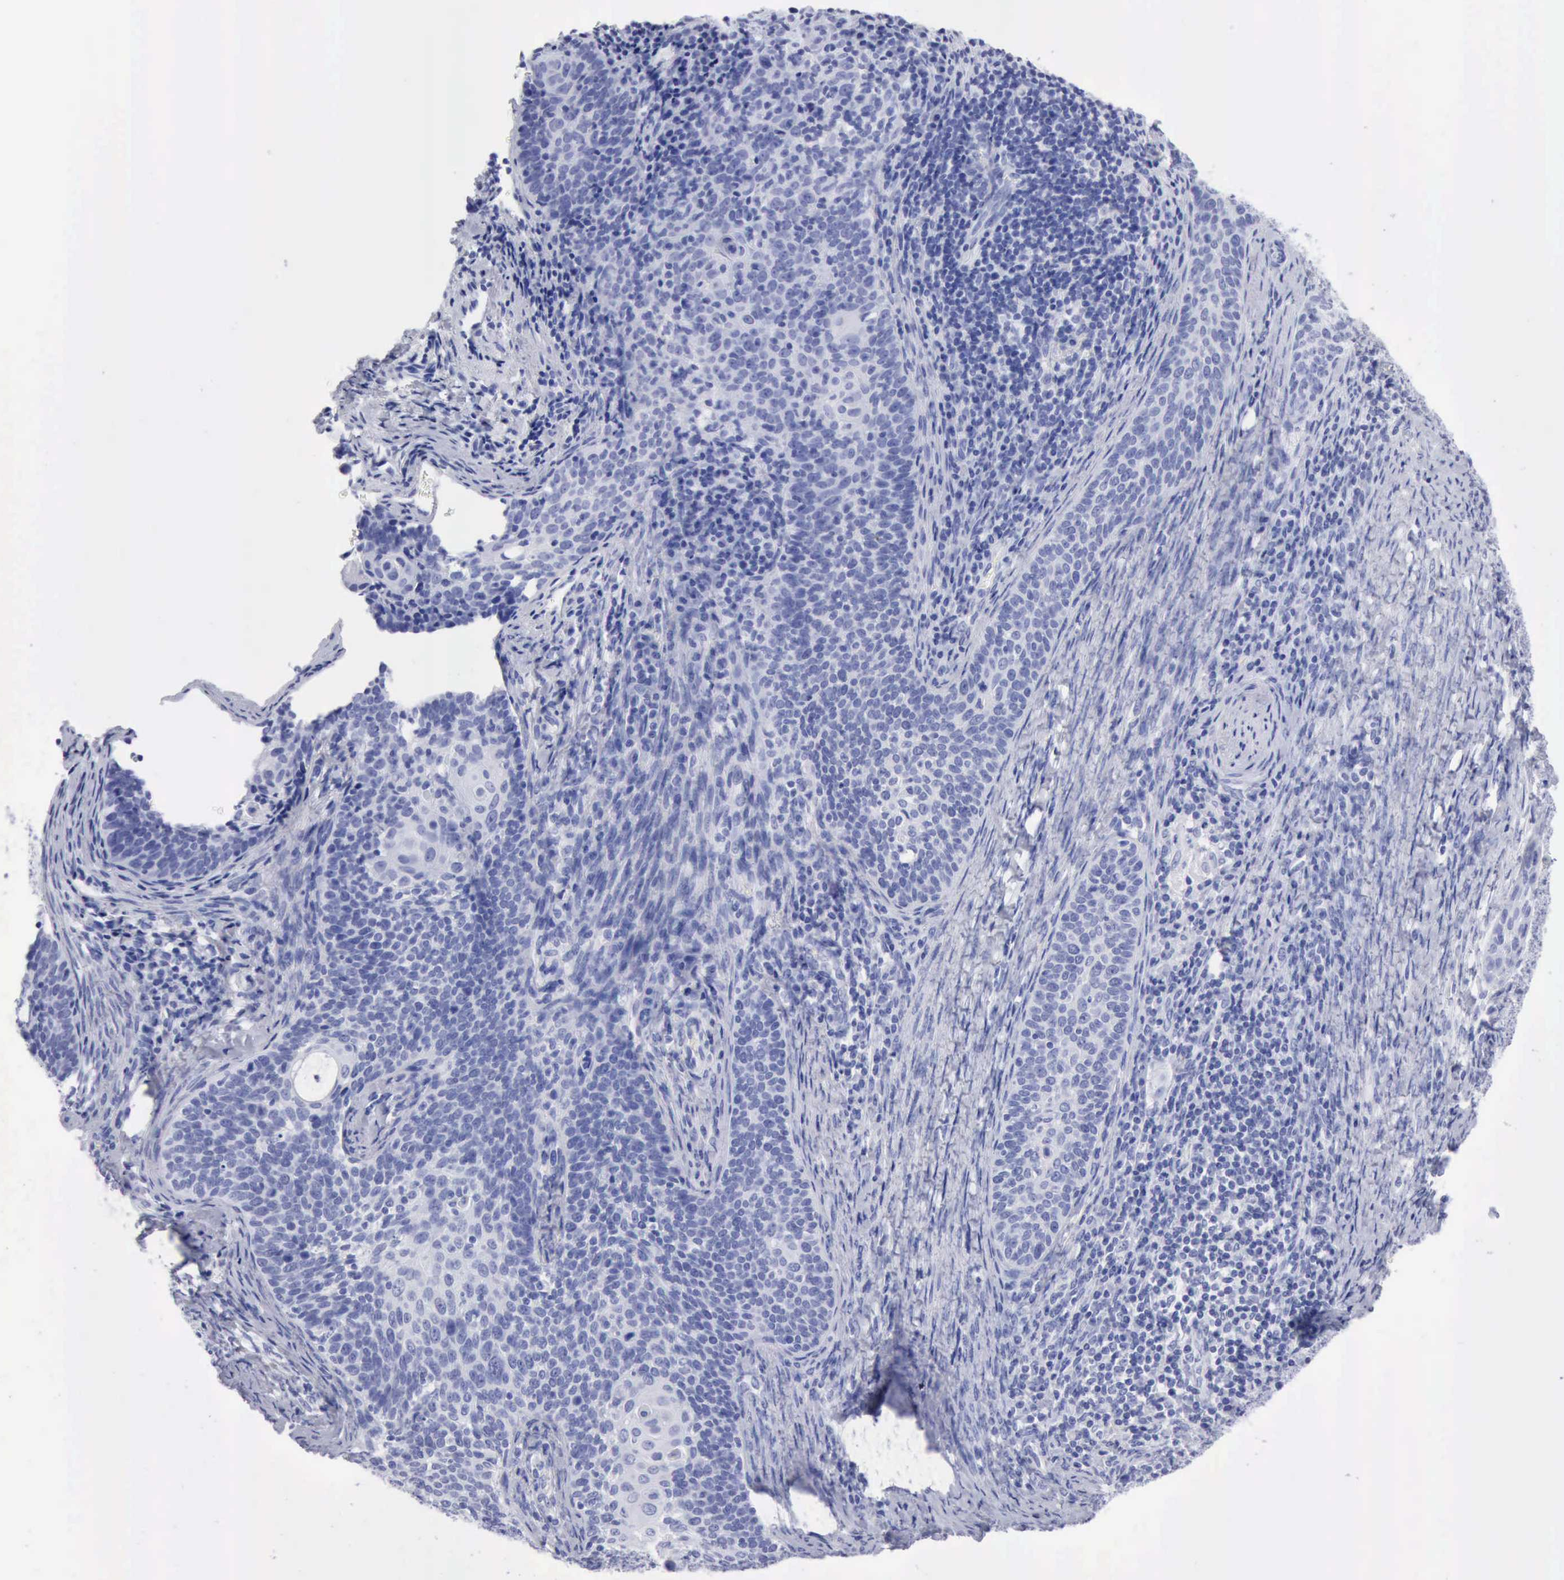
{"staining": {"intensity": "negative", "quantity": "none", "location": "none"}, "tissue": "cervical cancer", "cell_type": "Tumor cells", "image_type": "cancer", "snomed": [{"axis": "morphology", "description": "Squamous cell carcinoma, NOS"}, {"axis": "topography", "description": "Cervix"}], "caption": "Human cervical squamous cell carcinoma stained for a protein using IHC exhibits no expression in tumor cells.", "gene": "CYP19A1", "patient": {"sex": "female", "age": 33}}